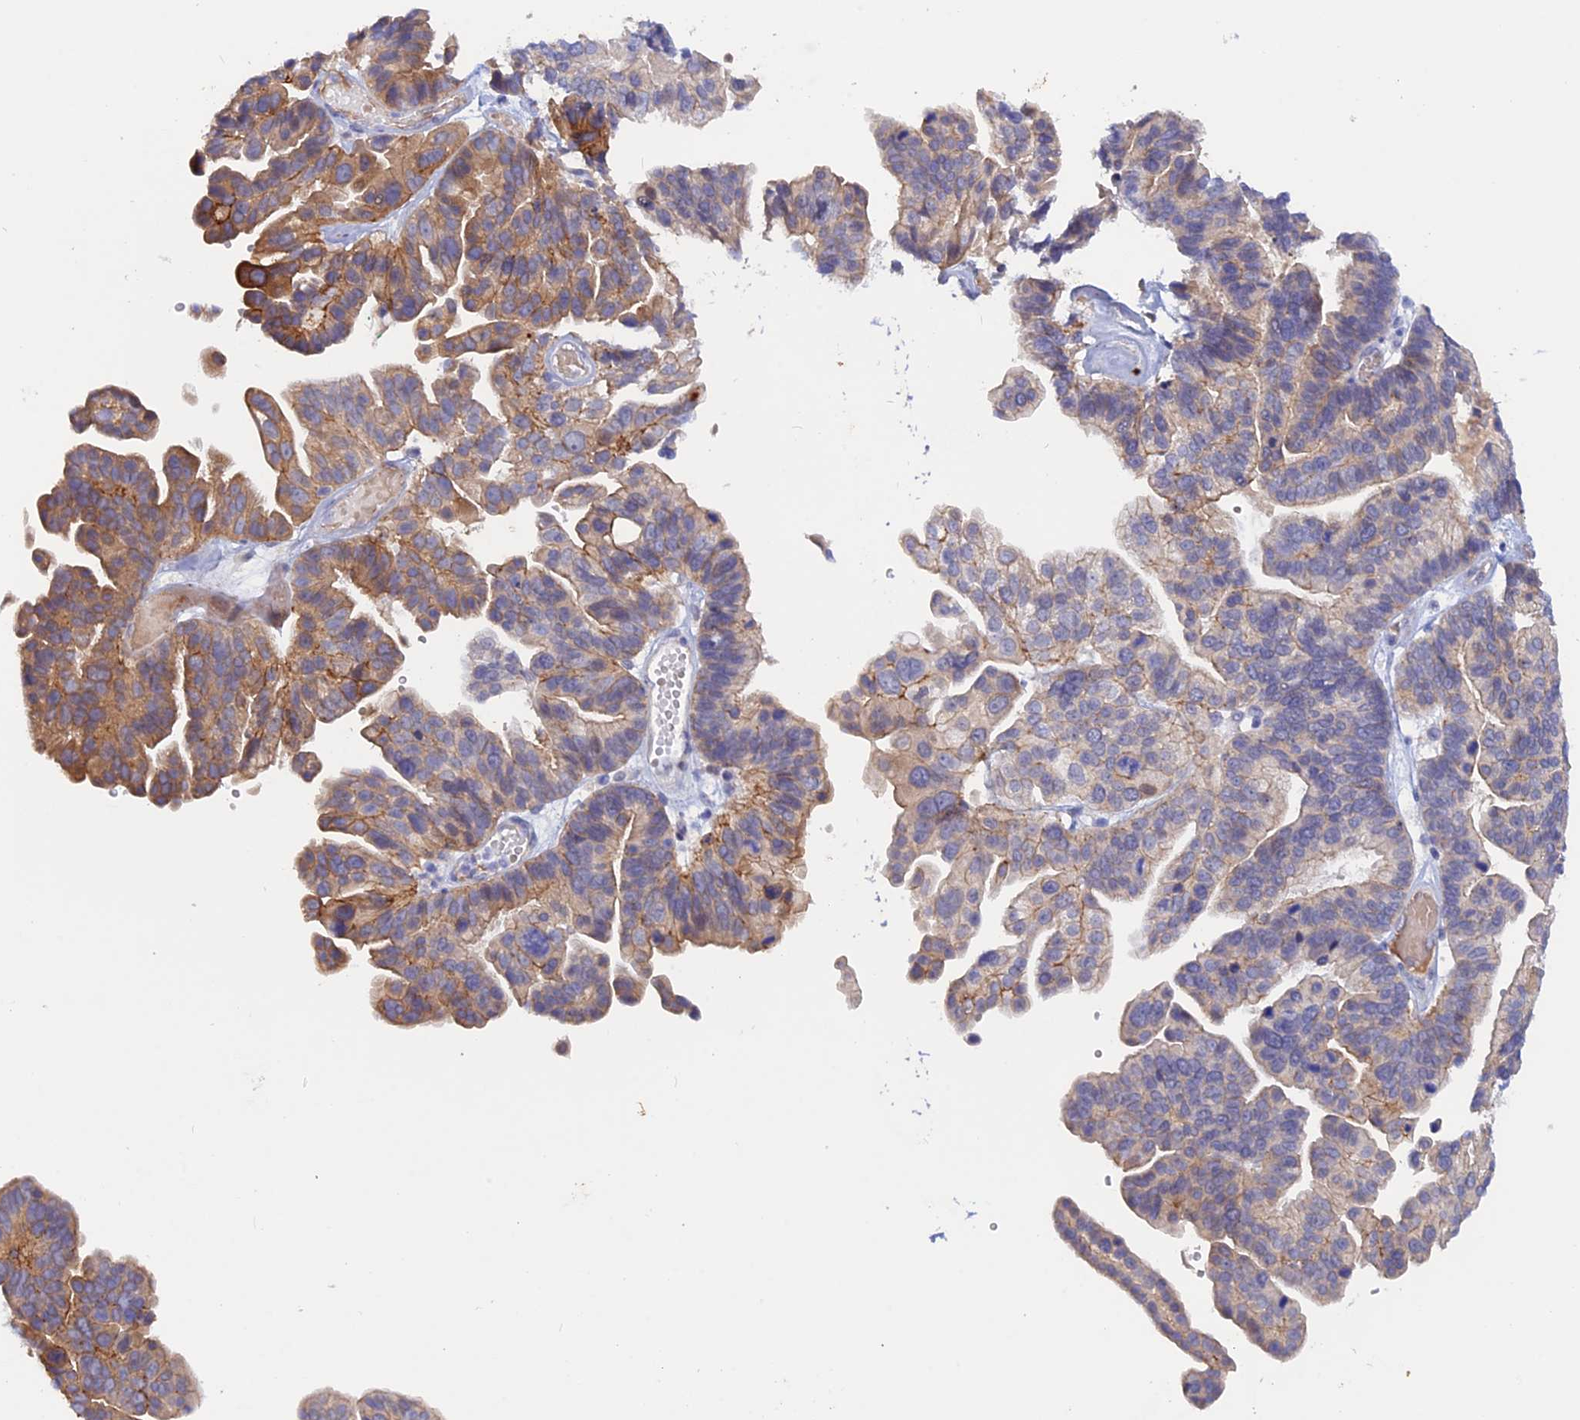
{"staining": {"intensity": "moderate", "quantity": "25%-75%", "location": "cytoplasmic/membranous"}, "tissue": "ovarian cancer", "cell_type": "Tumor cells", "image_type": "cancer", "snomed": [{"axis": "morphology", "description": "Cystadenocarcinoma, serous, NOS"}, {"axis": "topography", "description": "Ovary"}], "caption": "A brown stain labels moderate cytoplasmic/membranous positivity of a protein in human ovarian cancer (serous cystadenocarcinoma) tumor cells.", "gene": "GK5", "patient": {"sex": "female", "age": 56}}